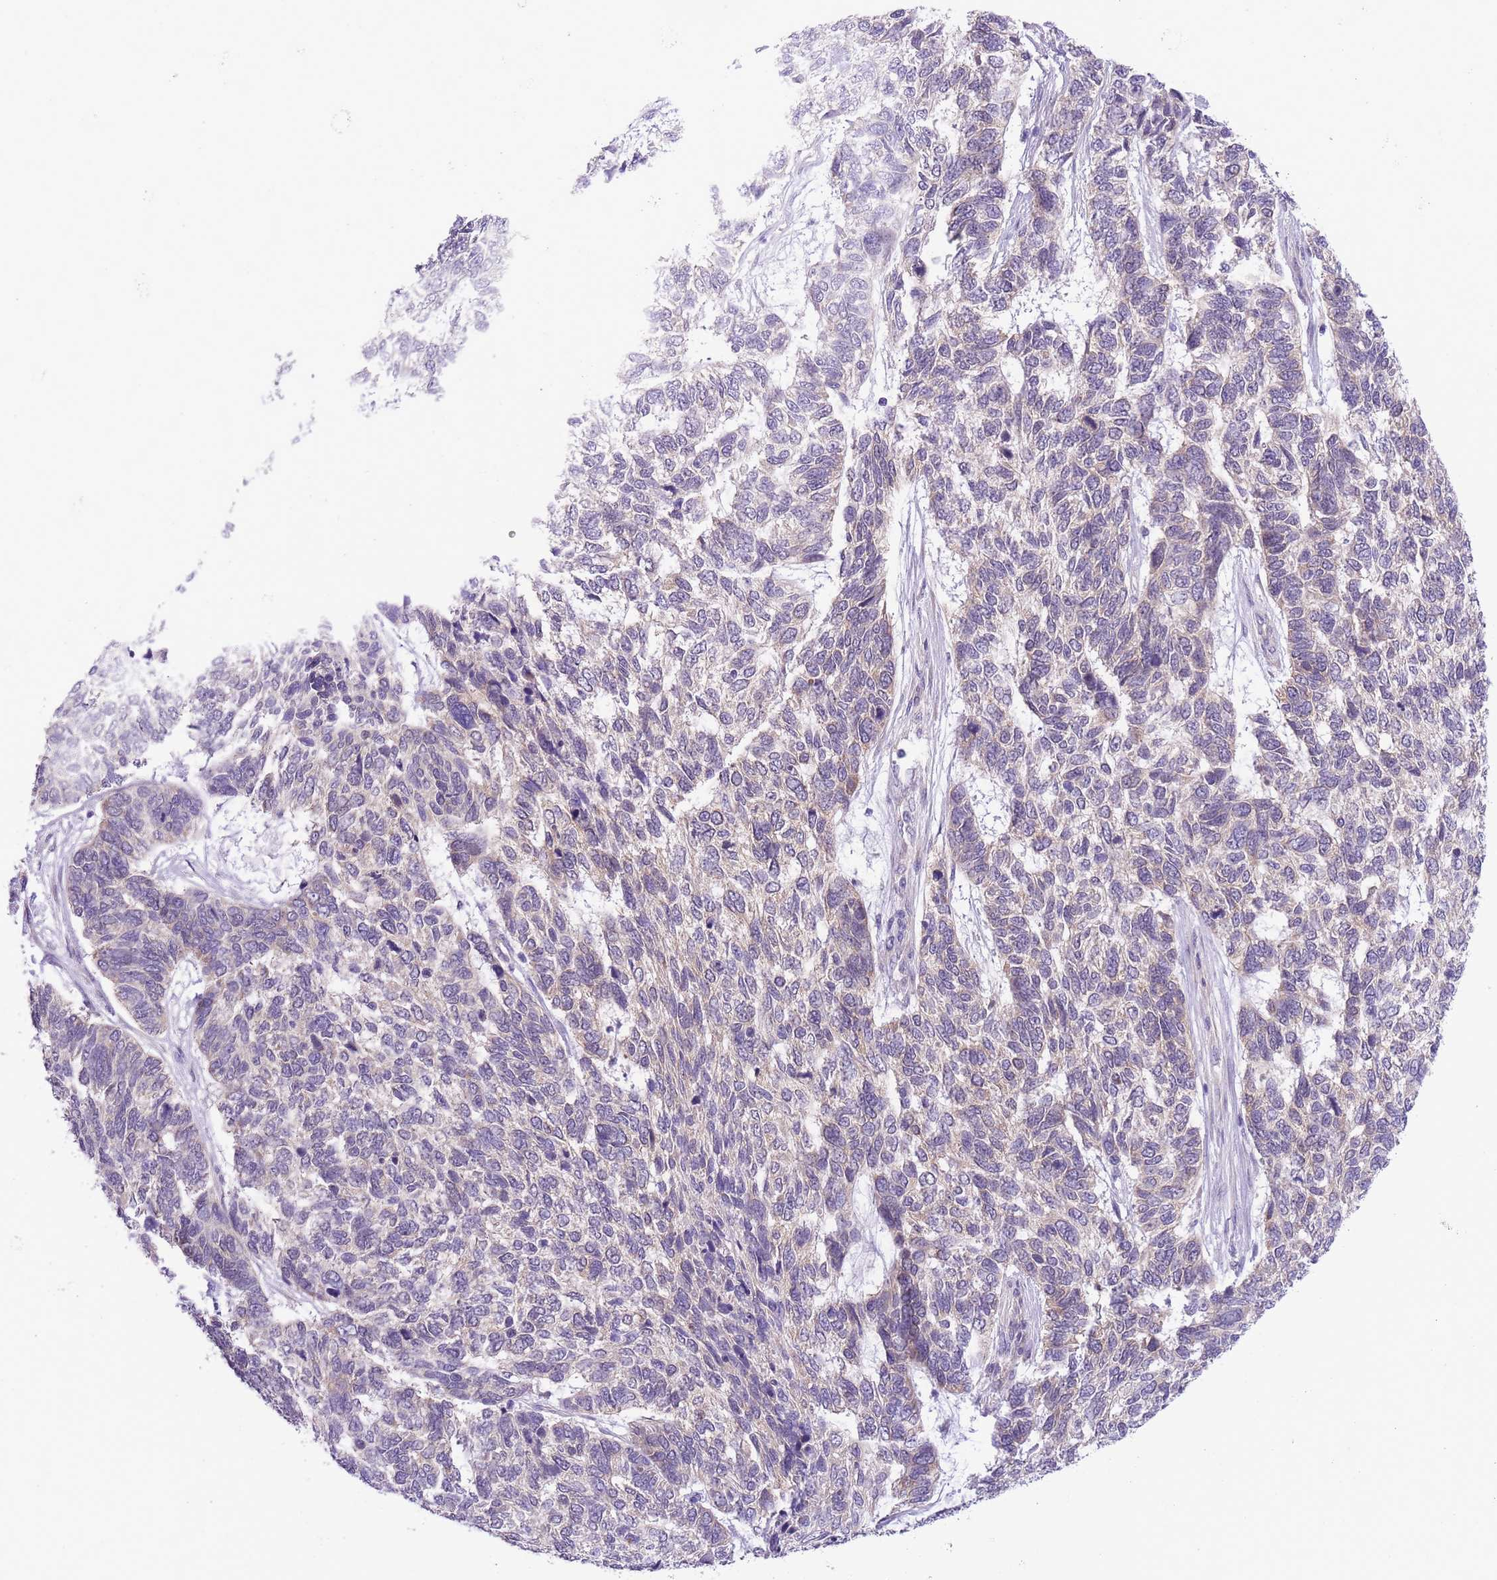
{"staining": {"intensity": "weak", "quantity": "25%-75%", "location": "cytoplasmic/membranous"}, "tissue": "skin cancer", "cell_type": "Tumor cells", "image_type": "cancer", "snomed": [{"axis": "morphology", "description": "Basal cell carcinoma"}, {"axis": "topography", "description": "Skin"}], "caption": "Immunohistochemistry of skin cancer (basal cell carcinoma) reveals low levels of weak cytoplasmic/membranous staining in approximately 25%-75% of tumor cells.", "gene": "WWOX", "patient": {"sex": "female", "age": 65}}